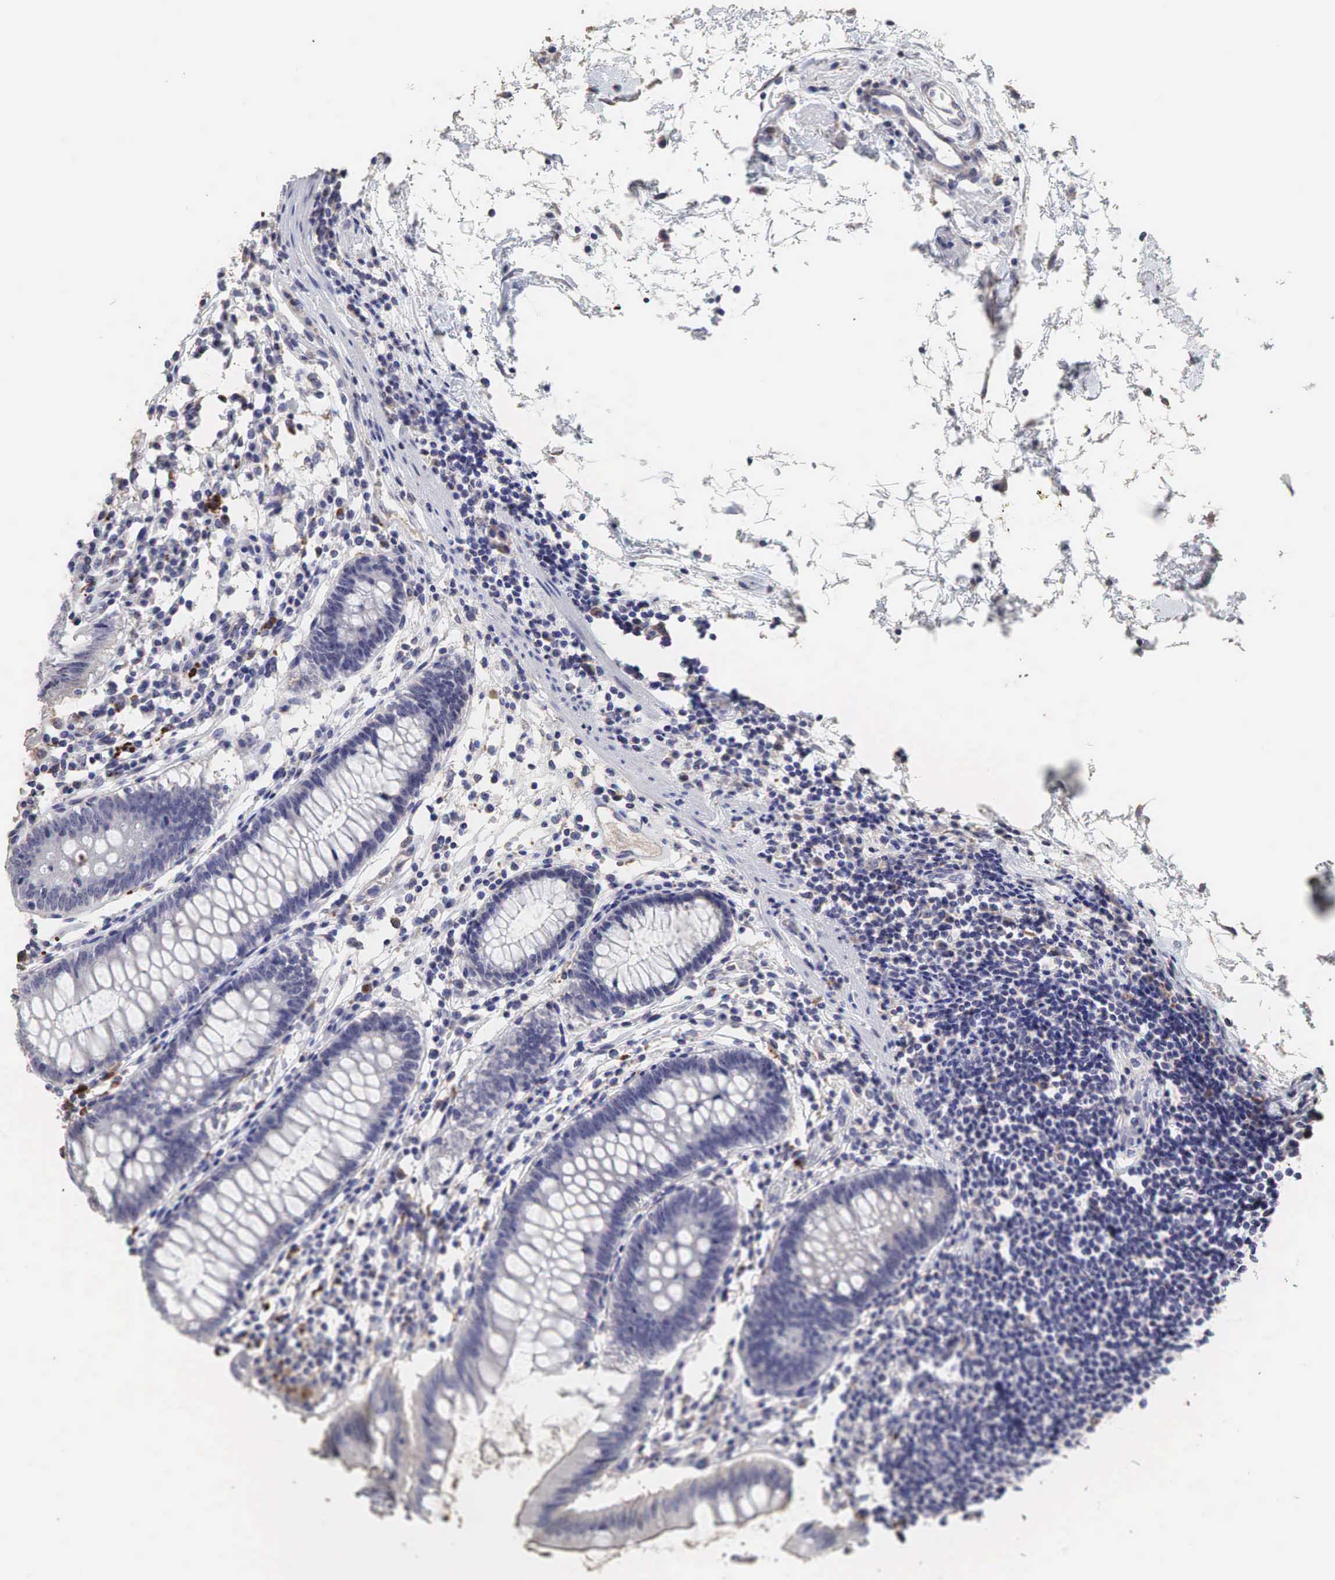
{"staining": {"intensity": "negative", "quantity": "none", "location": "none"}, "tissue": "colon", "cell_type": "Endothelial cells", "image_type": "normal", "snomed": [{"axis": "morphology", "description": "Normal tissue, NOS"}, {"axis": "topography", "description": "Colon"}], "caption": "Immunohistochemistry of benign human colon displays no expression in endothelial cells. (Stains: DAB IHC with hematoxylin counter stain, Microscopy: brightfield microscopy at high magnification).", "gene": "DKC1", "patient": {"sex": "female", "age": 55}}